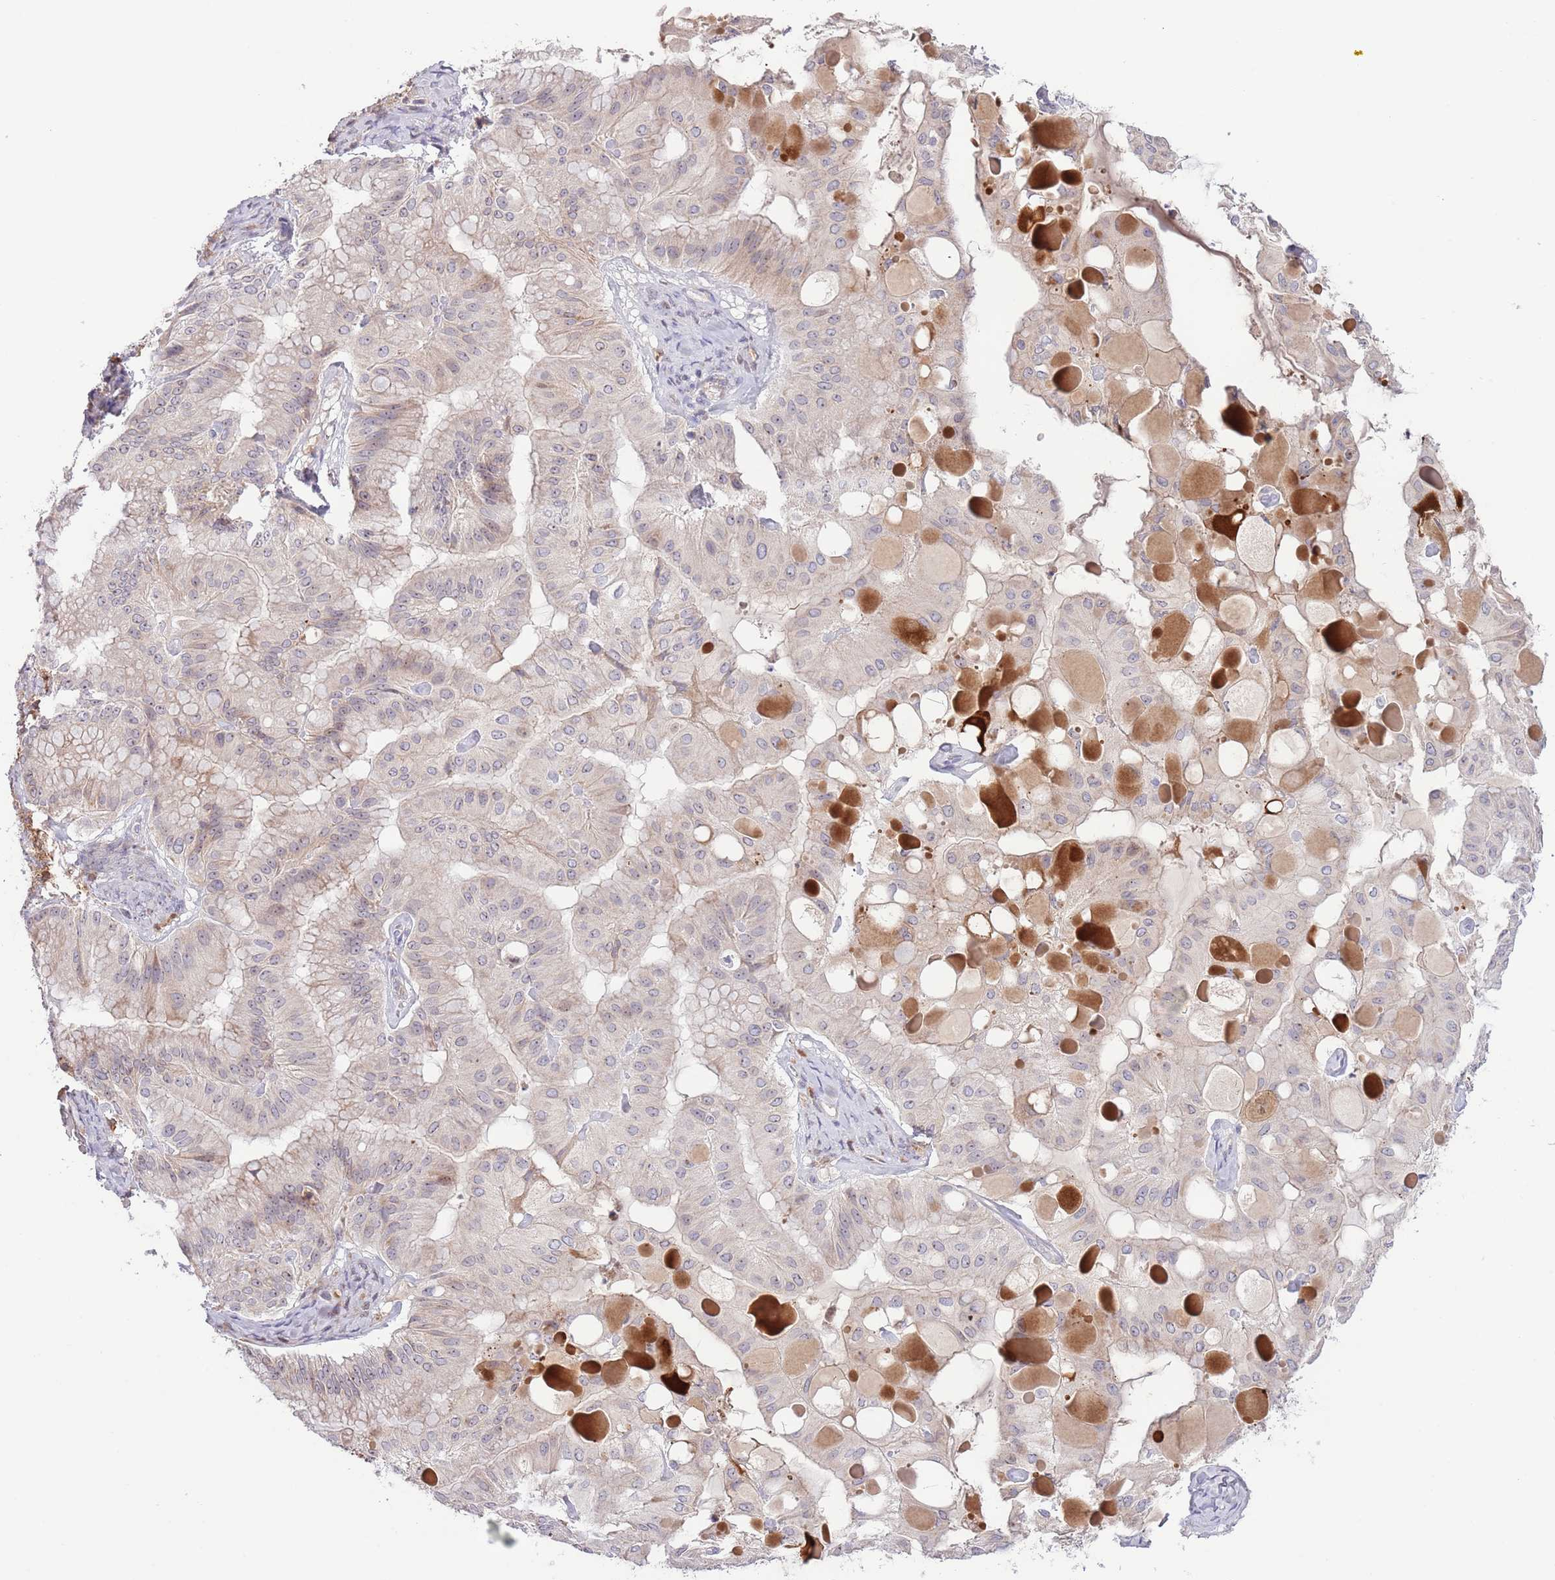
{"staining": {"intensity": "moderate", "quantity": "<25%", "location": "cytoplasmic/membranous"}, "tissue": "ovarian cancer", "cell_type": "Tumor cells", "image_type": "cancer", "snomed": [{"axis": "morphology", "description": "Cystadenocarcinoma, mucinous, NOS"}, {"axis": "topography", "description": "Ovary"}], "caption": "Tumor cells display low levels of moderate cytoplasmic/membranous positivity in approximately <25% of cells in human ovarian mucinous cystadenocarcinoma.", "gene": "AP1S2", "patient": {"sex": "female", "age": 61}}